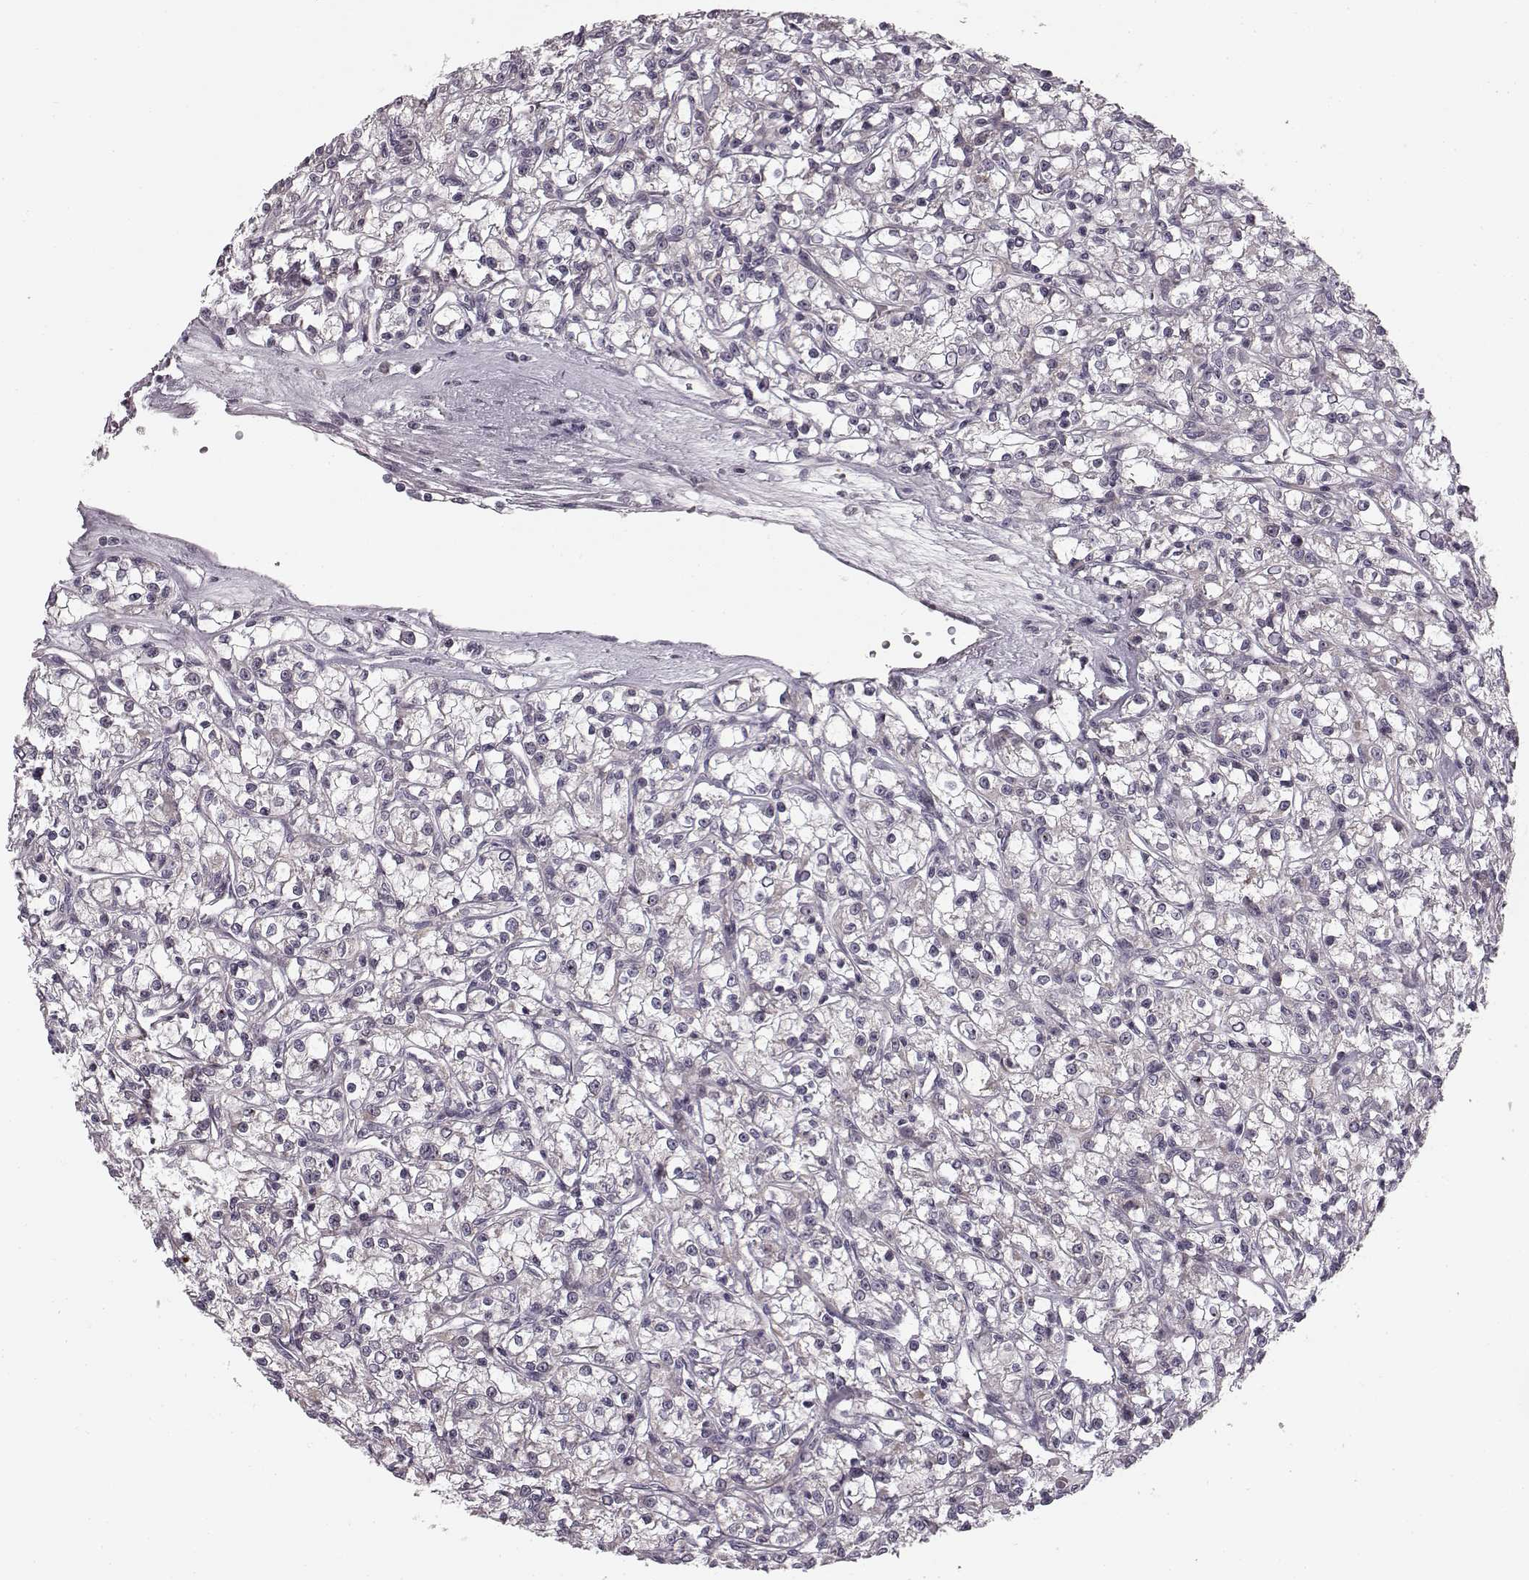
{"staining": {"intensity": "negative", "quantity": "none", "location": "none"}, "tissue": "renal cancer", "cell_type": "Tumor cells", "image_type": "cancer", "snomed": [{"axis": "morphology", "description": "Adenocarcinoma, NOS"}, {"axis": "topography", "description": "Kidney"}], "caption": "DAB immunohistochemical staining of human renal adenocarcinoma exhibits no significant expression in tumor cells. (DAB immunohistochemistry with hematoxylin counter stain).", "gene": "FAM234B", "patient": {"sex": "female", "age": 59}}